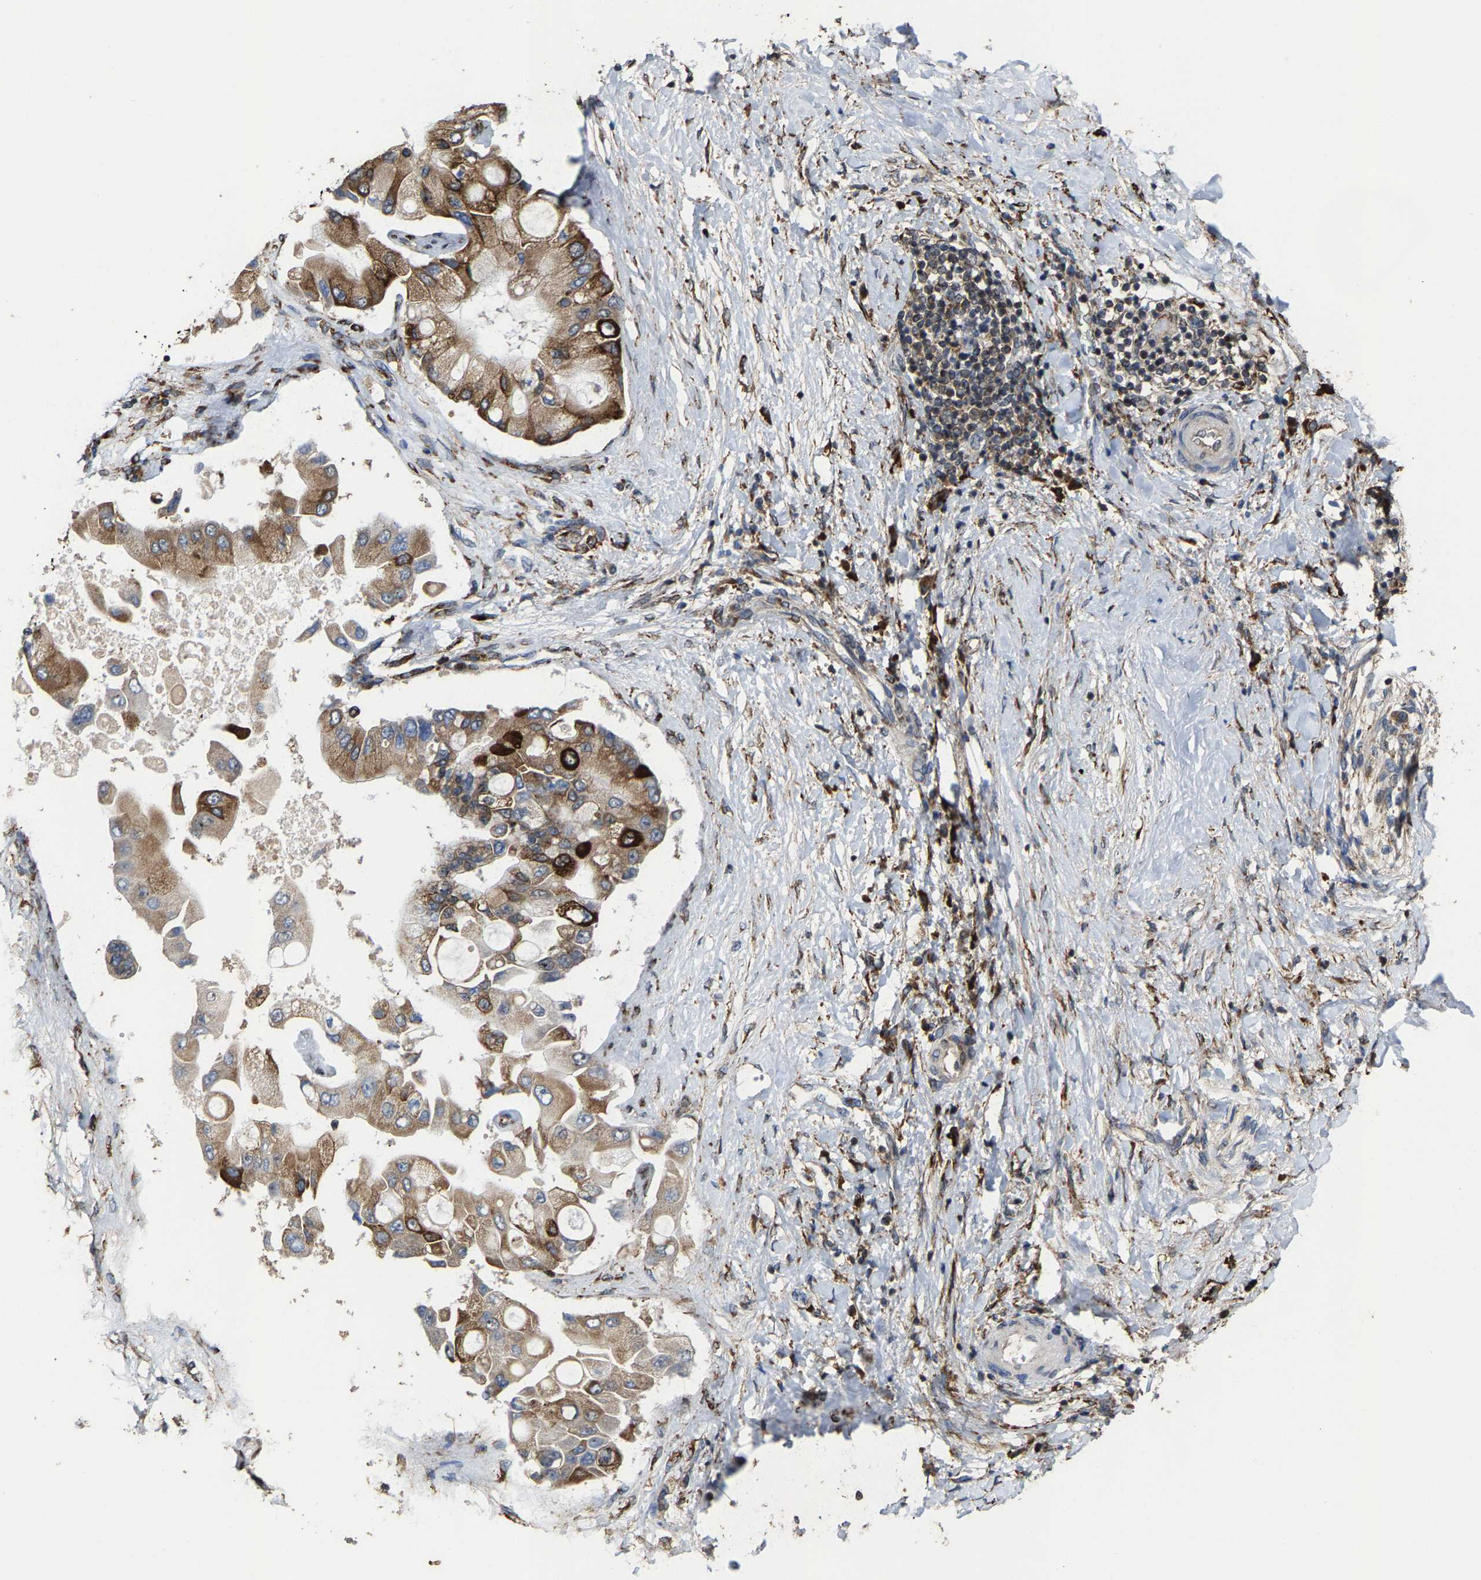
{"staining": {"intensity": "strong", "quantity": ">75%", "location": "cytoplasmic/membranous"}, "tissue": "liver cancer", "cell_type": "Tumor cells", "image_type": "cancer", "snomed": [{"axis": "morphology", "description": "Cholangiocarcinoma"}, {"axis": "topography", "description": "Liver"}], "caption": "Tumor cells exhibit high levels of strong cytoplasmic/membranous expression in approximately >75% of cells in human liver cholangiocarcinoma. (DAB (3,3'-diaminobenzidine) IHC, brown staining for protein, blue staining for nuclei).", "gene": "FGD3", "patient": {"sex": "male", "age": 50}}